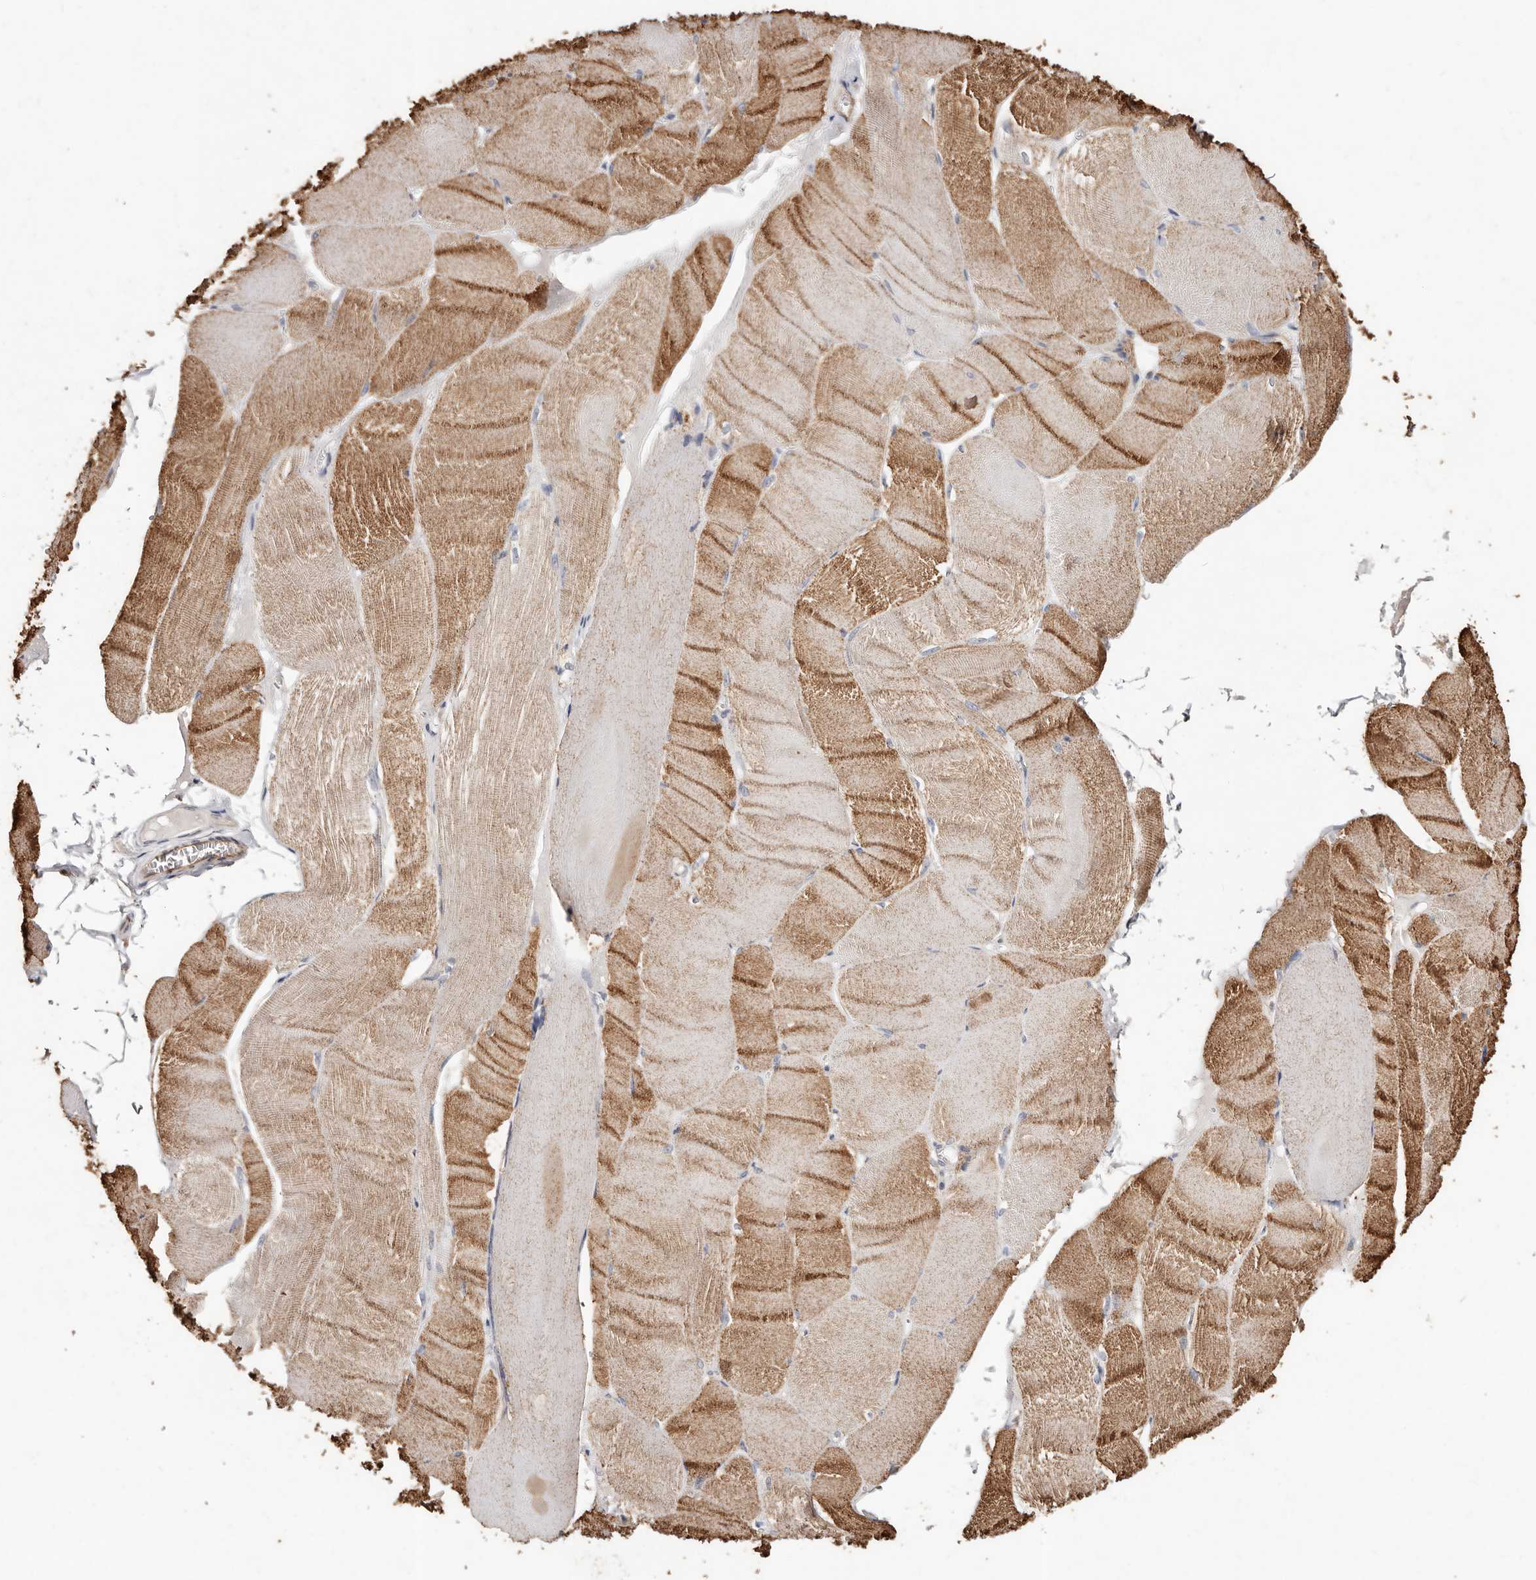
{"staining": {"intensity": "moderate", "quantity": ">75%", "location": "cytoplasmic/membranous"}, "tissue": "skeletal muscle", "cell_type": "Myocytes", "image_type": "normal", "snomed": [{"axis": "morphology", "description": "Normal tissue, NOS"}, {"axis": "morphology", "description": "Basal cell carcinoma"}, {"axis": "topography", "description": "Skeletal muscle"}], "caption": "This image displays immunohistochemistry staining of normal skeletal muscle, with medium moderate cytoplasmic/membranous positivity in about >75% of myocytes.", "gene": "THBS3", "patient": {"sex": "female", "age": 64}}